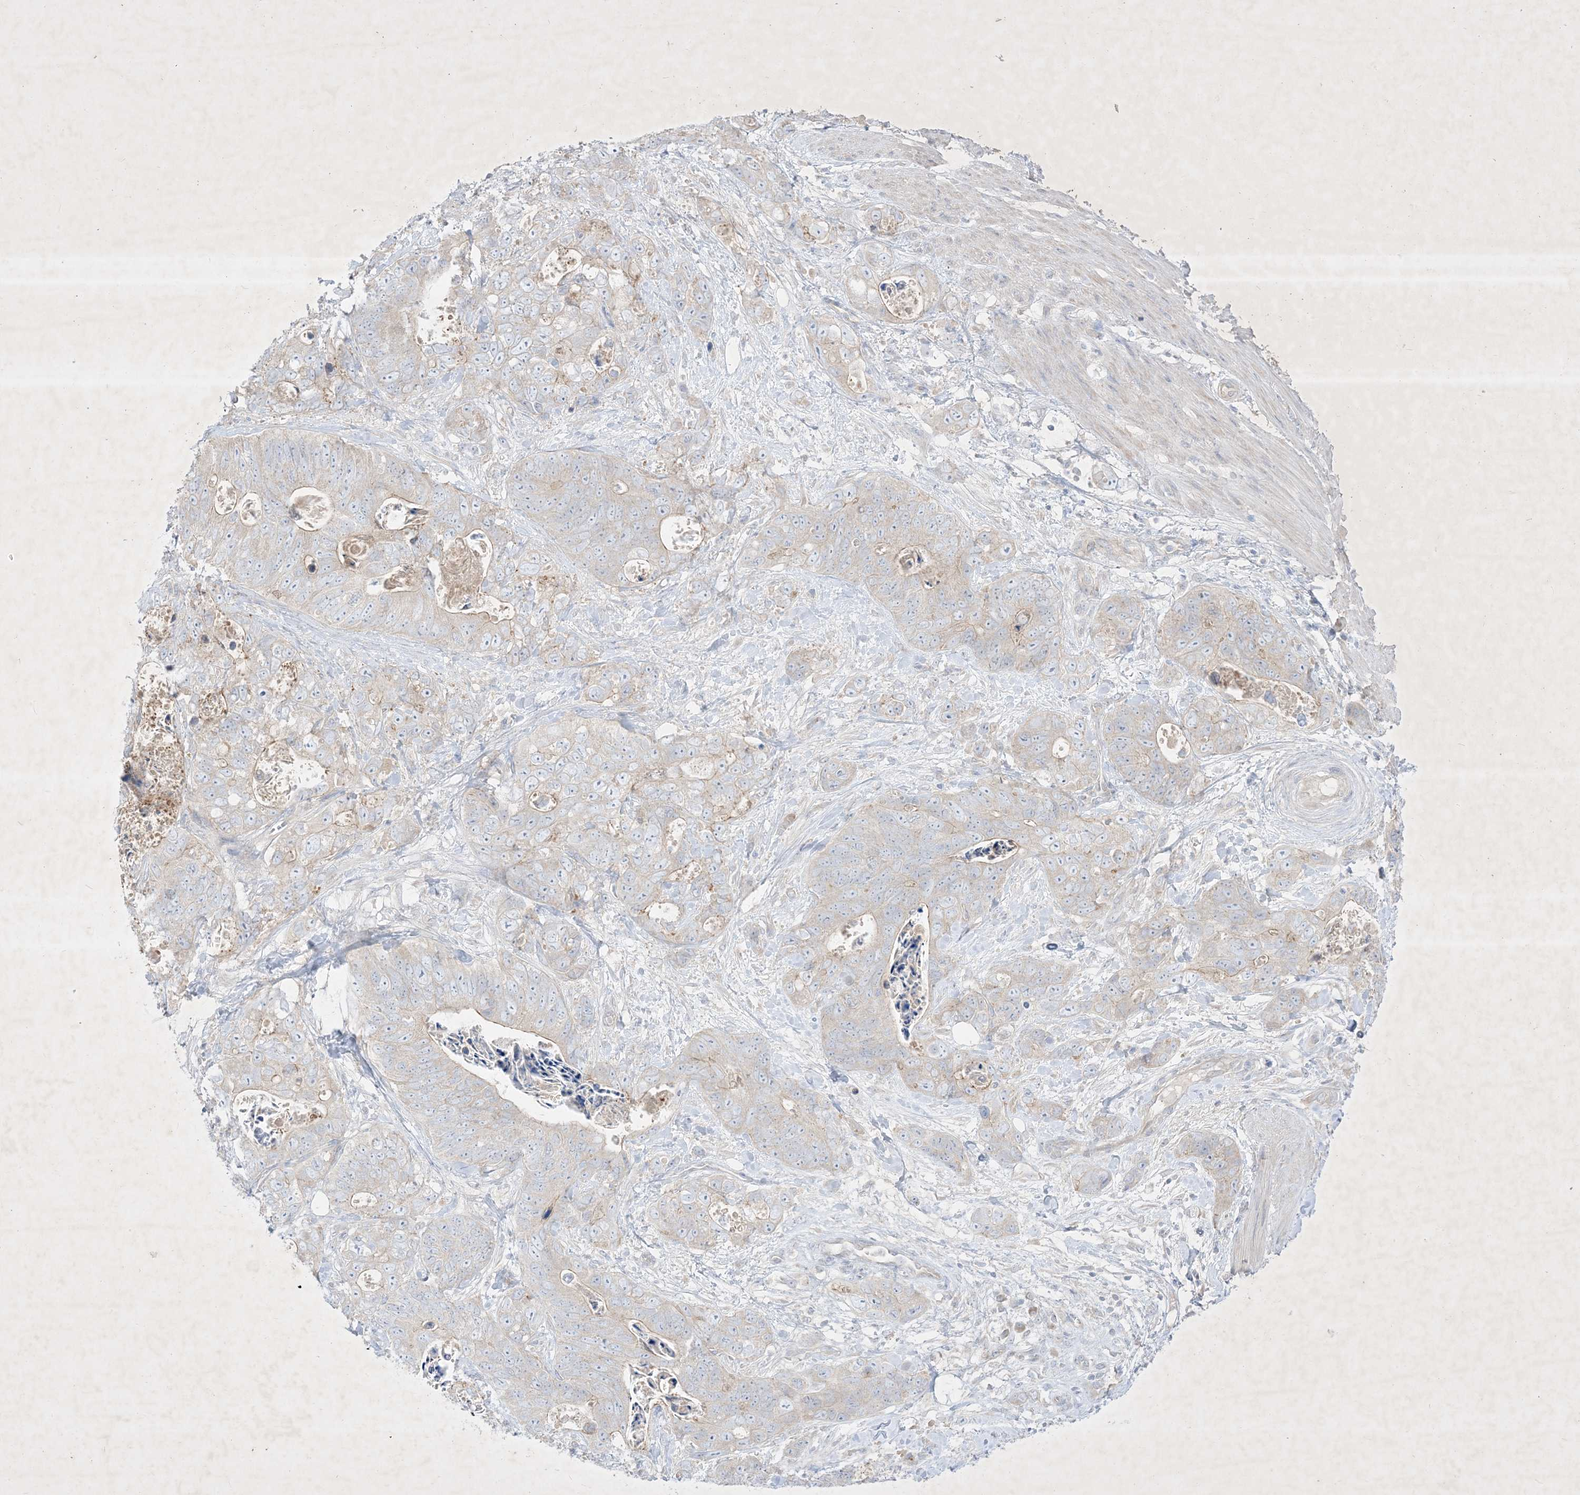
{"staining": {"intensity": "negative", "quantity": "none", "location": "none"}, "tissue": "stomach cancer", "cell_type": "Tumor cells", "image_type": "cancer", "snomed": [{"axis": "morphology", "description": "Normal tissue, NOS"}, {"axis": "morphology", "description": "Adenocarcinoma, NOS"}, {"axis": "topography", "description": "Stomach"}], "caption": "Micrograph shows no significant protein expression in tumor cells of stomach adenocarcinoma.", "gene": "PLEKHA3", "patient": {"sex": "female", "age": 89}}